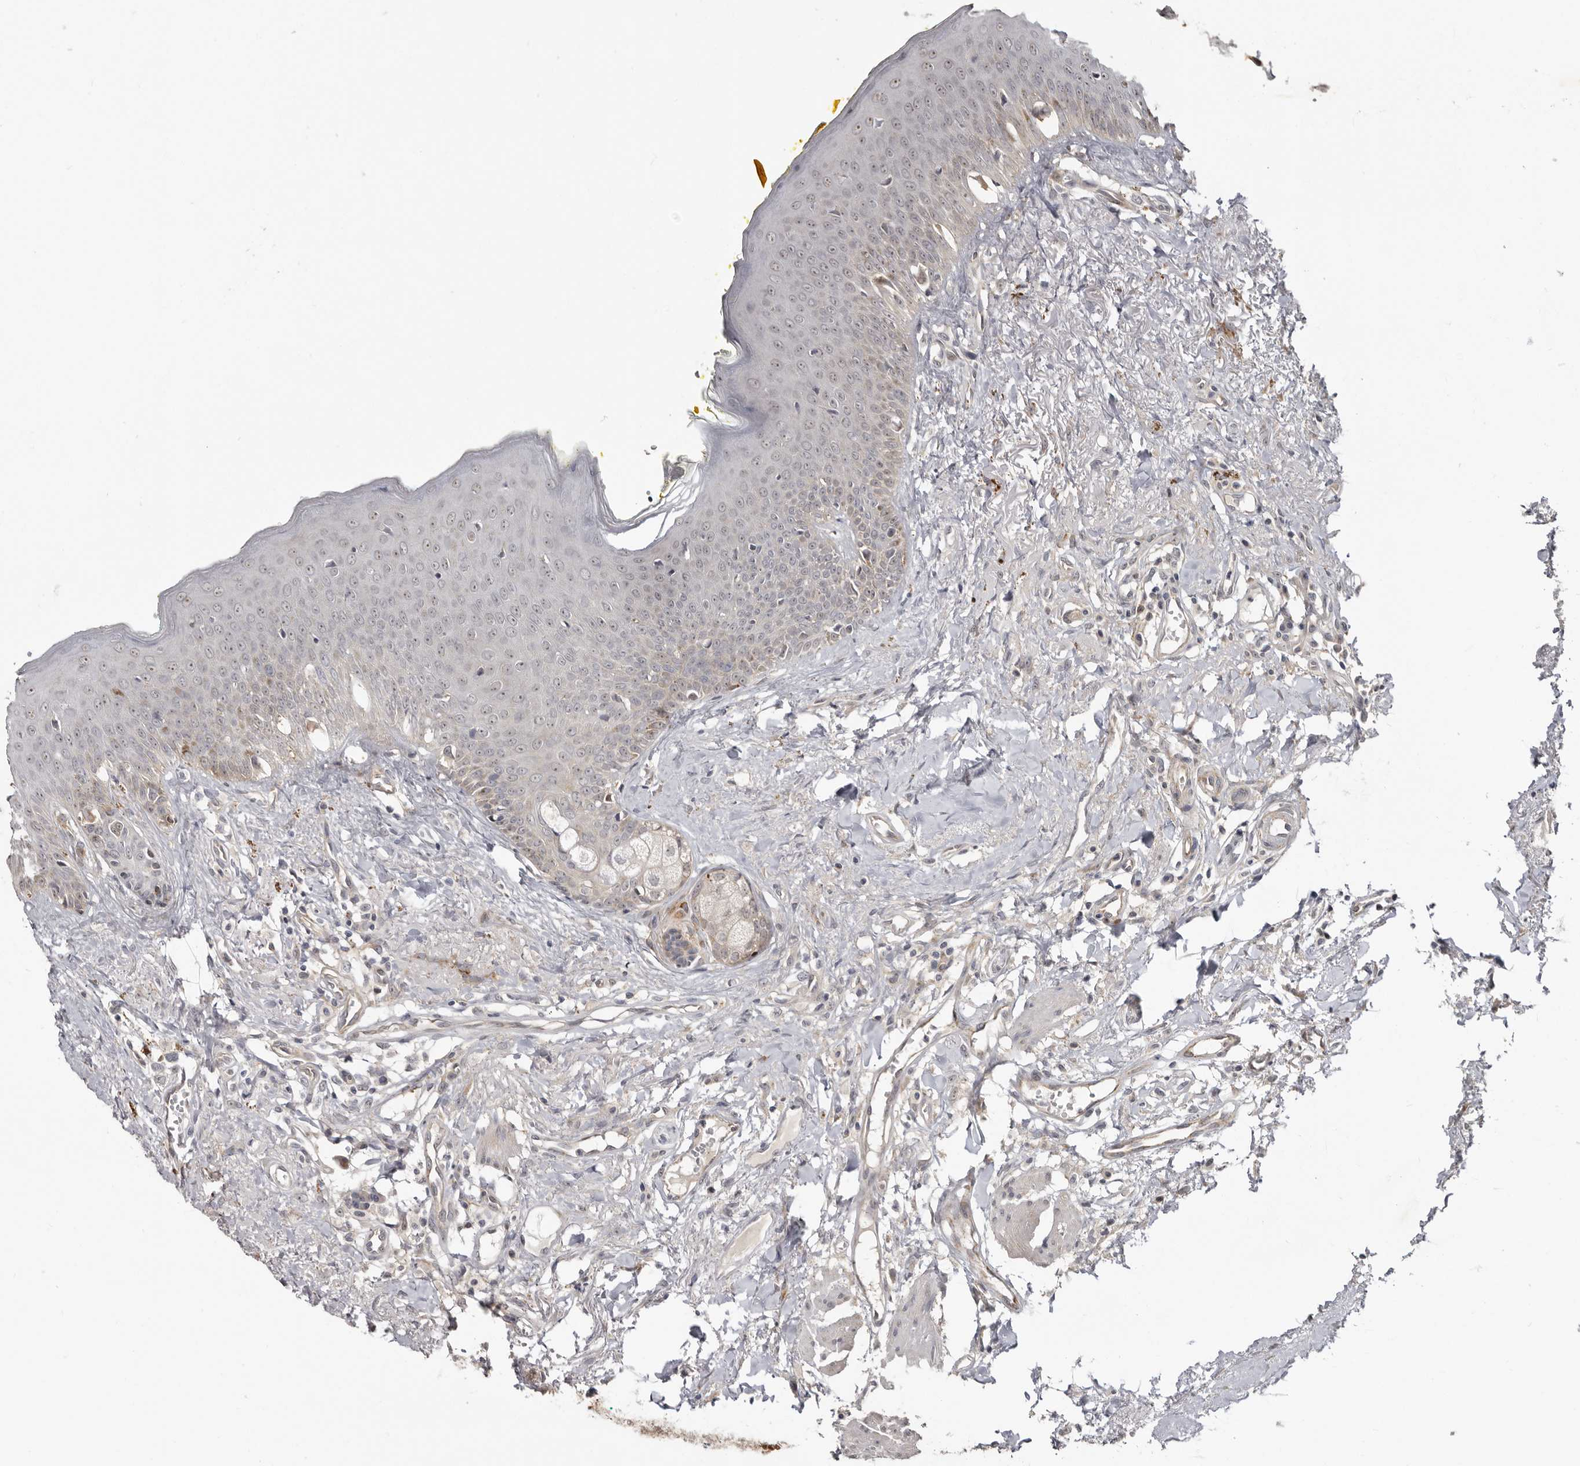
{"staining": {"intensity": "moderate", "quantity": "<25%", "location": "cytoplasmic/membranous"}, "tissue": "oral mucosa", "cell_type": "Squamous epithelial cells", "image_type": "normal", "snomed": [{"axis": "morphology", "description": "Normal tissue, NOS"}, {"axis": "topography", "description": "Oral tissue"}], "caption": "An immunohistochemistry image of unremarkable tissue is shown. Protein staining in brown shows moderate cytoplasmic/membranous positivity in oral mucosa within squamous epithelial cells.", "gene": "BAD", "patient": {"sex": "female", "age": 70}}